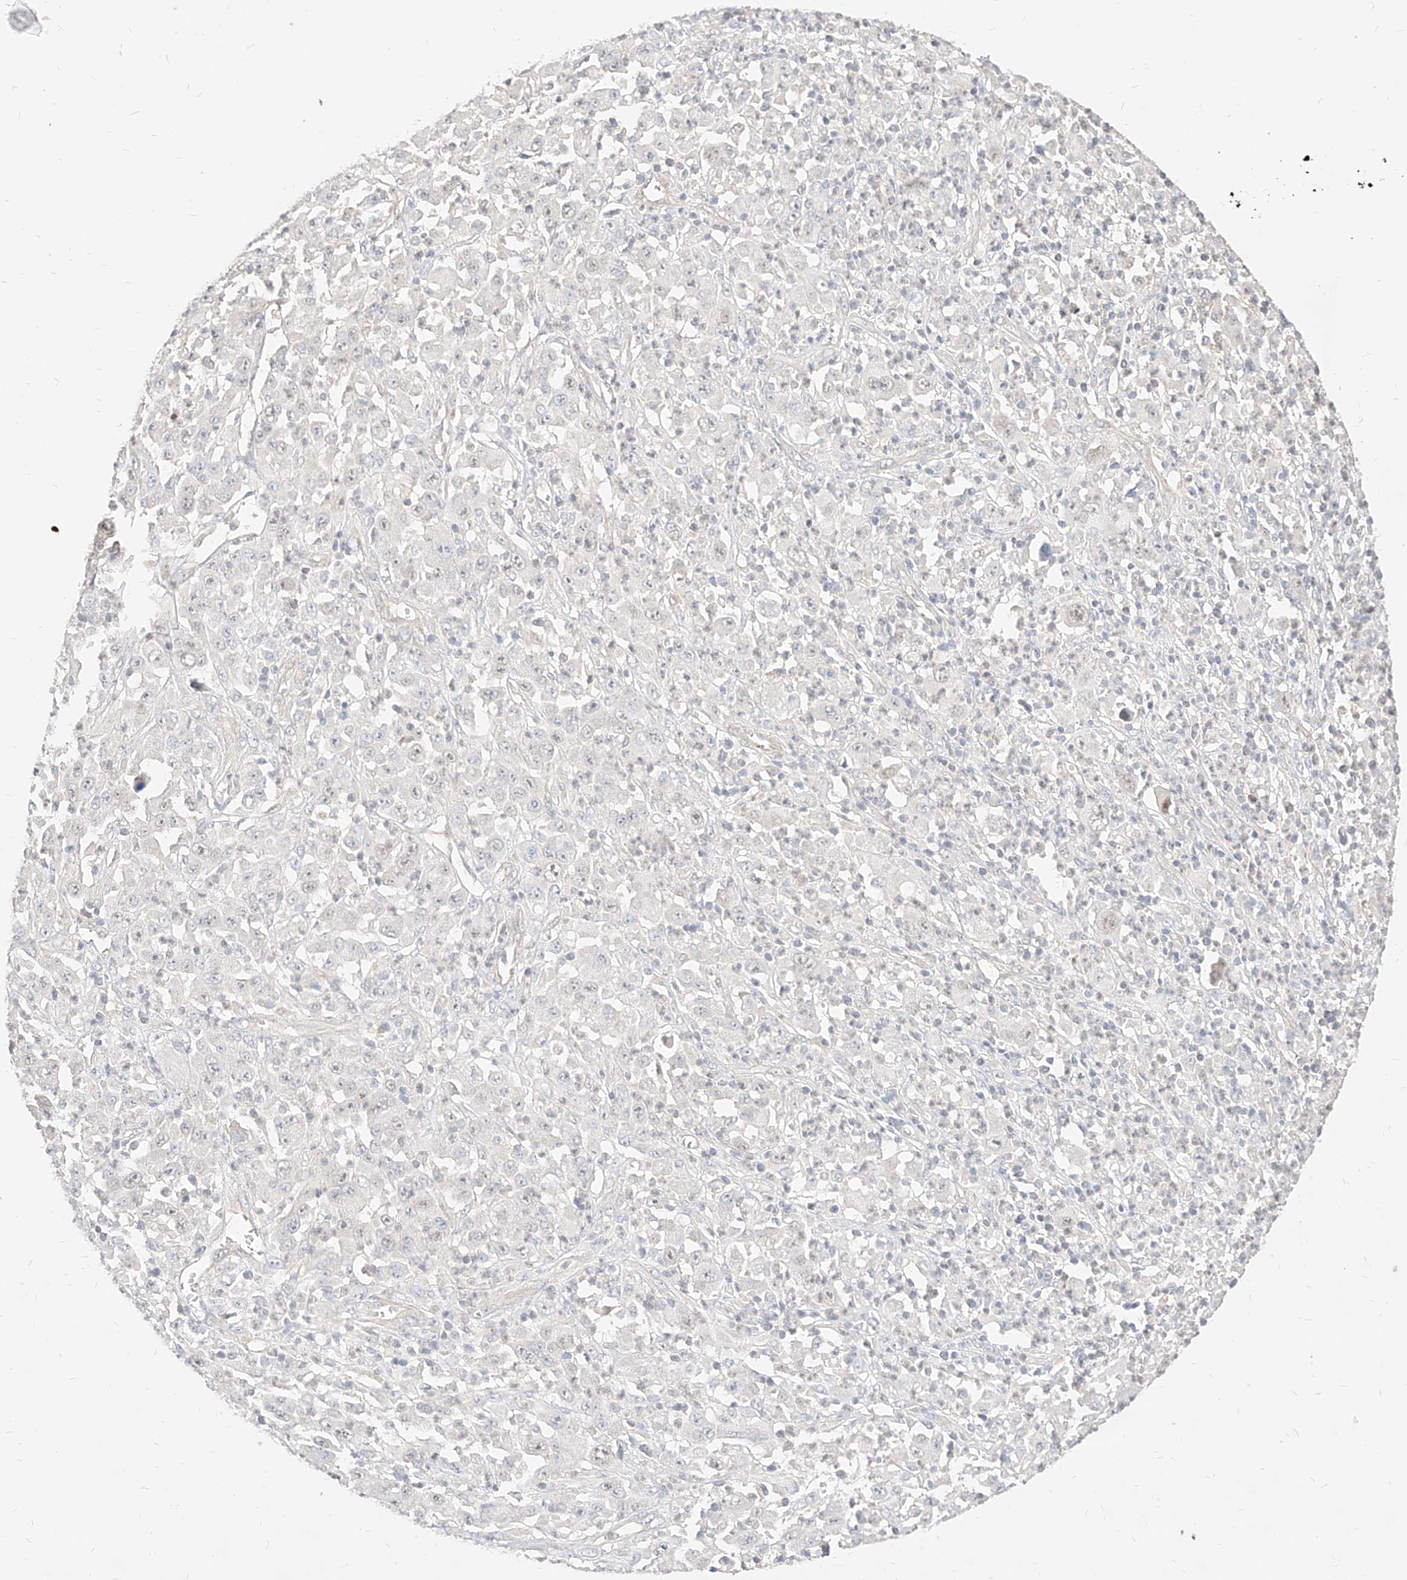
{"staining": {"intensity": "negative", "quantity": "none", "location": "none"}, "tissue": "melanoma", "cell_type": "Tumor cells", "image_type": "cancer", "snomed": [{"axis": "morphology", "description": "Malignant melanoma, Metastatic site"}, {"axis": "topography", "description": "Skin"}], "caption": "Immunohistochemistry (IHC) histopathology image of neoplastic tissue: malignant melanoma (metastatic site) stained with DAB exhibits no significant protein expression in tumor cells.", "gene": "TSNAX", "patient": {"sex": "female", "age": 56}}